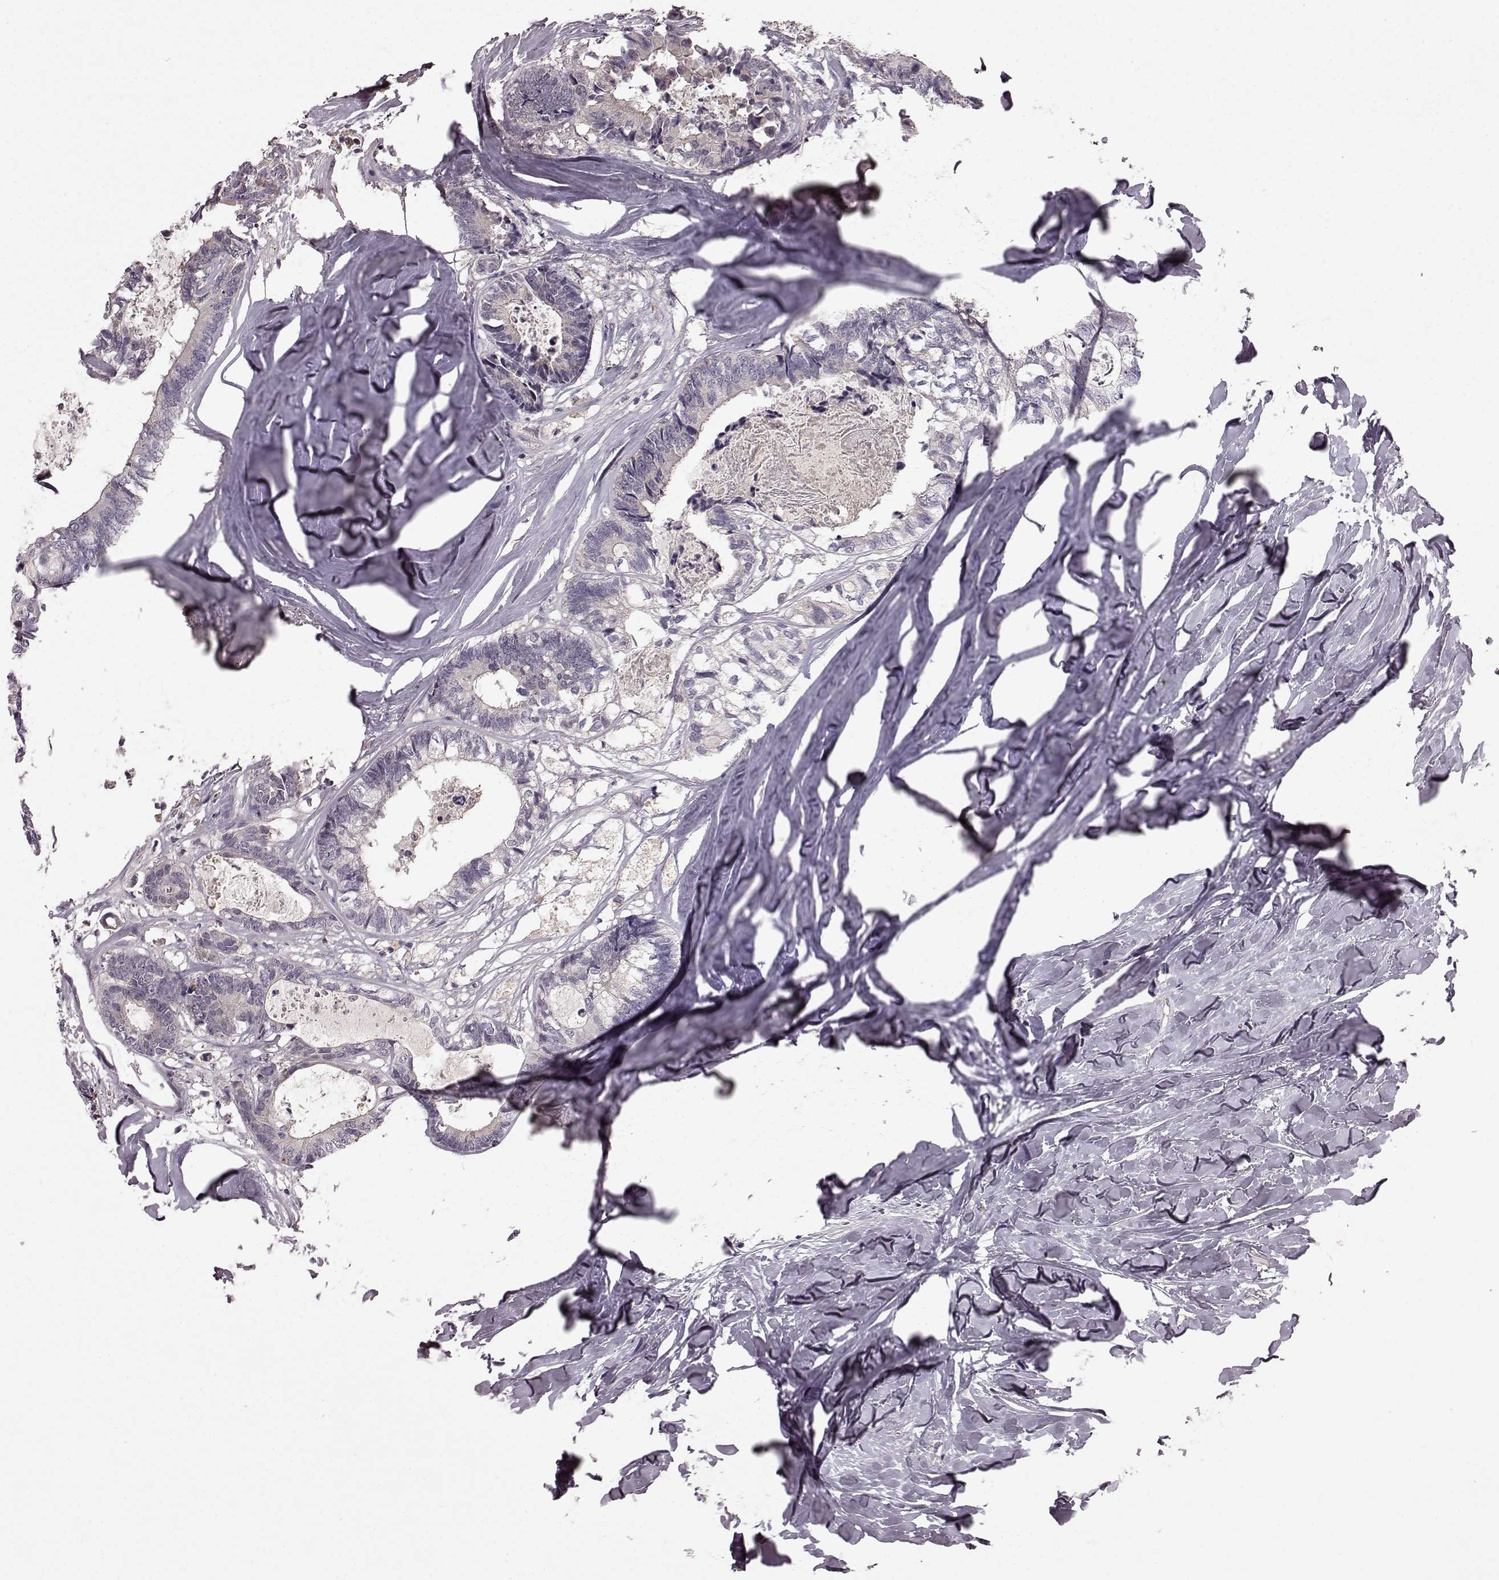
{"staining": {"intensity": "negative", "quantity": "none", "location": "none"}, "tissue": "colorectal cancer", "cell_type": "Tumor cells", "image_type": "cancer", "snomed": [{"axis": "morphology", "description": "Adenocarcinoma, NOS"}, {"axis": "topography", "description": "Colon"}, {"axis": "topography", "description": "Rectum"}], "caption": "IHC of human colorectal cancer shows no expression in tumor cells.", "gene": "SLC22A18", "patient": {"sex": "male", "age": 57}}